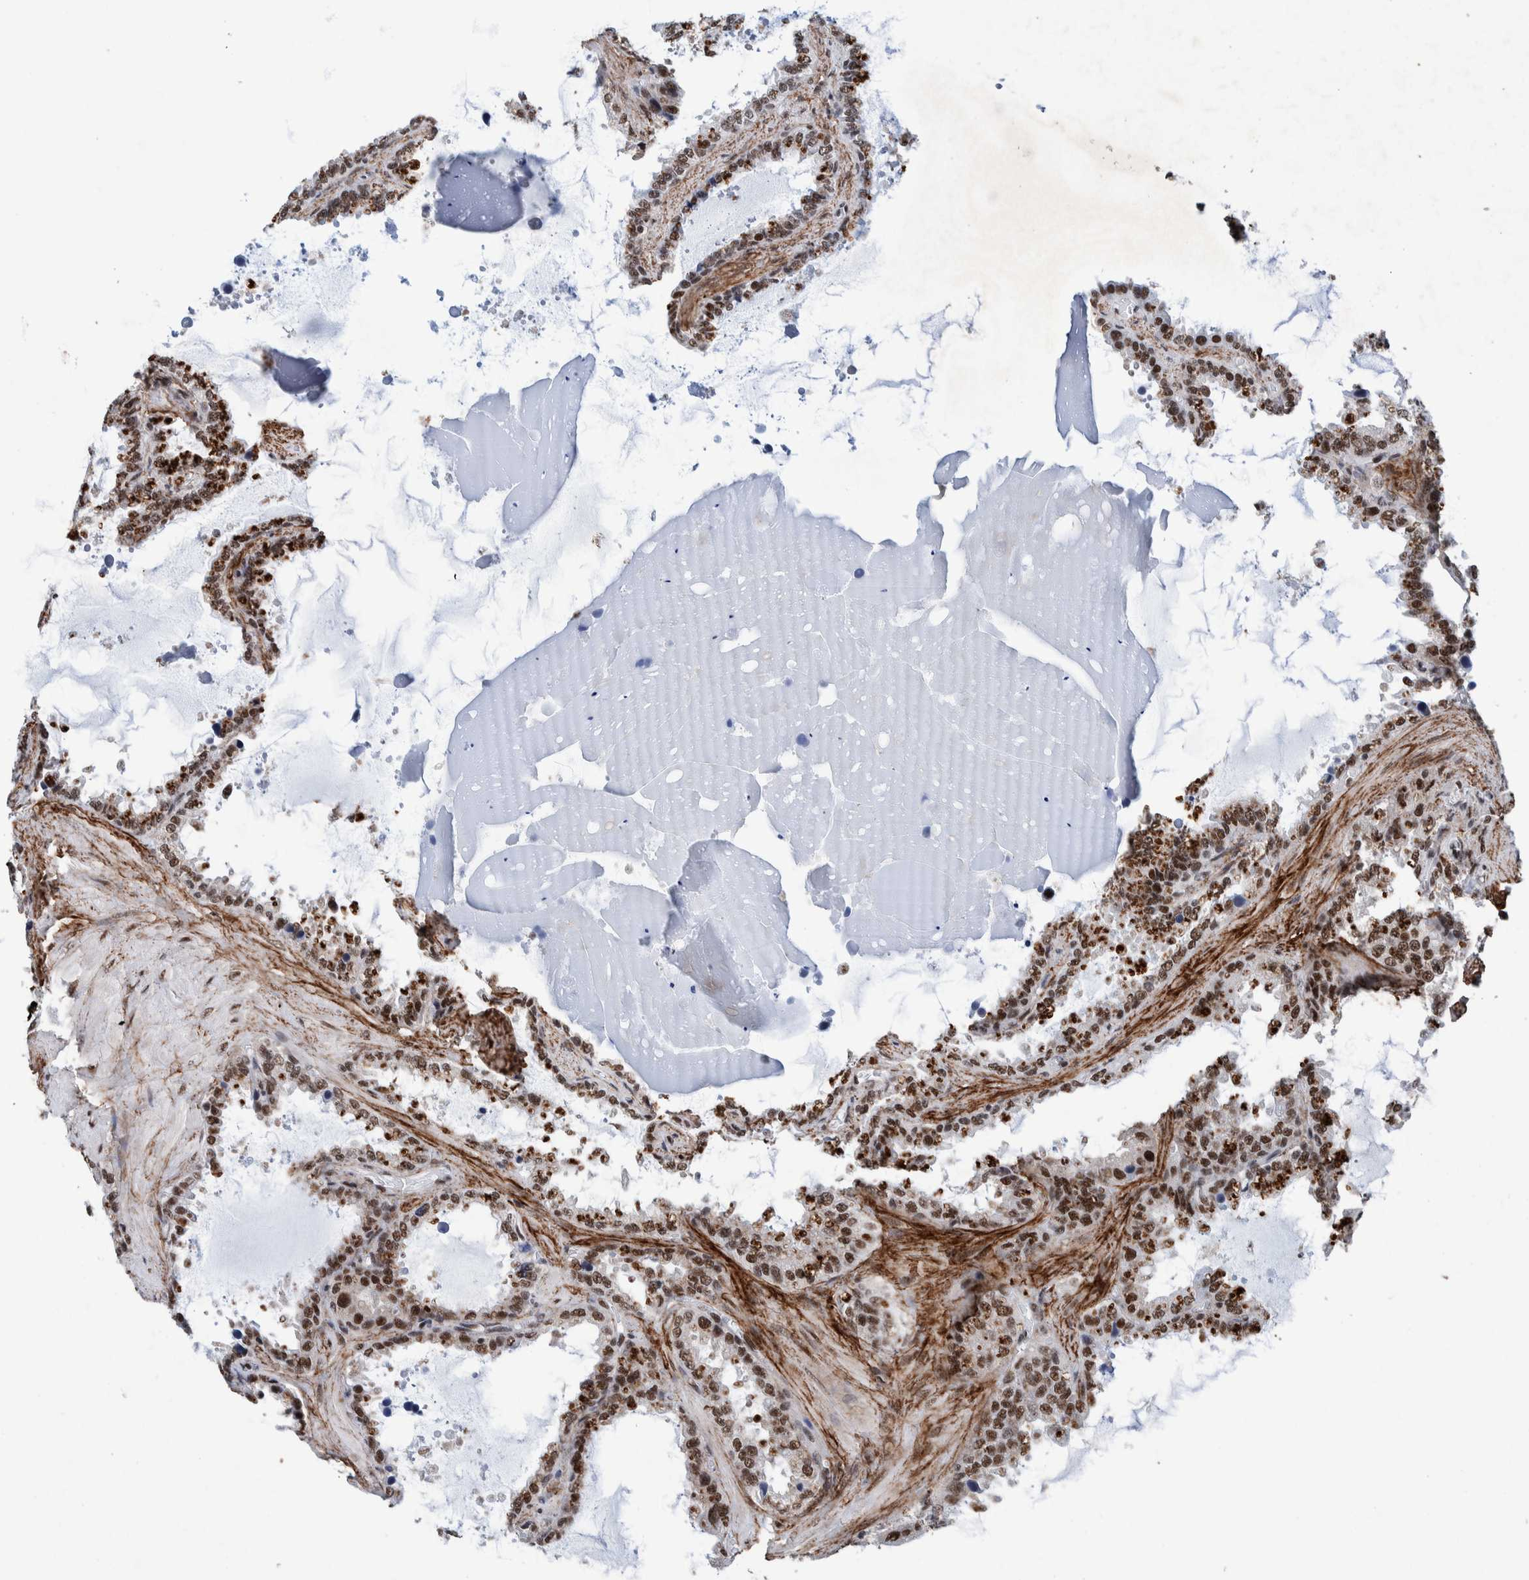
{"staining": {"intensity": "strong", "quantity": ">75%", "location": "nuclear"}, "tissue": "seminal vesicle", "cell_type": "Glandular cells", "image_type": "normal", "snomed": [{"axis": "morphology", "description": "Normal tissue, NOS"}, {"axis": "topography", "description": "Seminal veicle"}], "caption": "Glandular cells reveal high levels of strong nuclear staining in about >75% of cells in unremarkable human seminal vesicle. (DAB = brown stain, brightfield microscopy at high magnification).", "gene": "TAF10", "patient": {"sex": "male", "age": 46}}